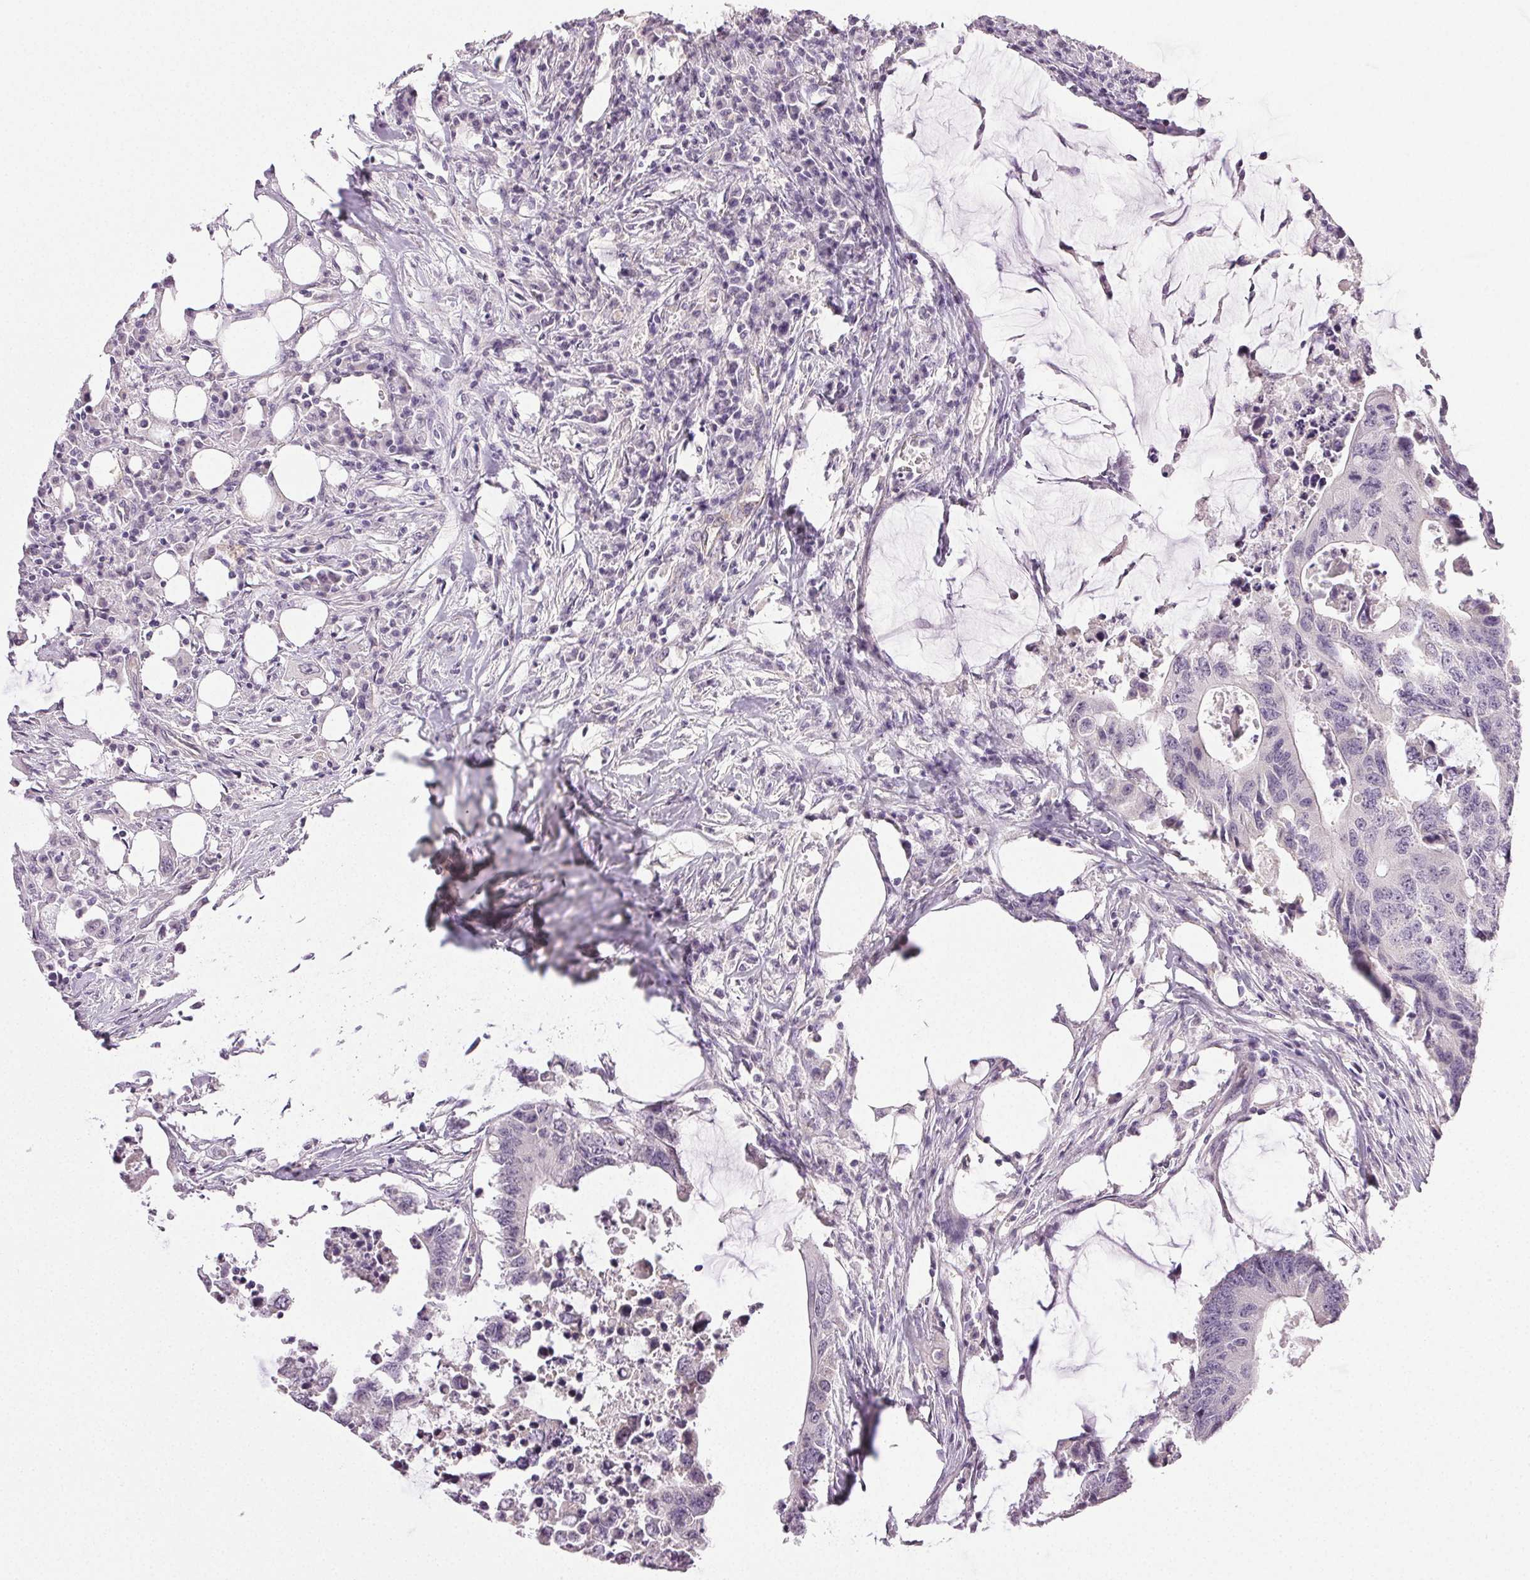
{"staining": {"intensity": "negative", "quantity": "none", "location": "none"}, "tissue": "colorectal cancer", "cell_type": "Tumor cells", "image_type": "cancer", "snomed": [{"axis": "morphology", "description": "Adenocarcinoma, NOS"}, {"axis": "topography", "description": "Colon"}], "caption": "DAB (3,3'-diaminobenzidine) immunohistochemical staining of colorectal adenocarcinoma demonstrates no significant staining in tumor cells.", "gene": "PLCB1", "patient": {"sex": "male", "age": 71}}